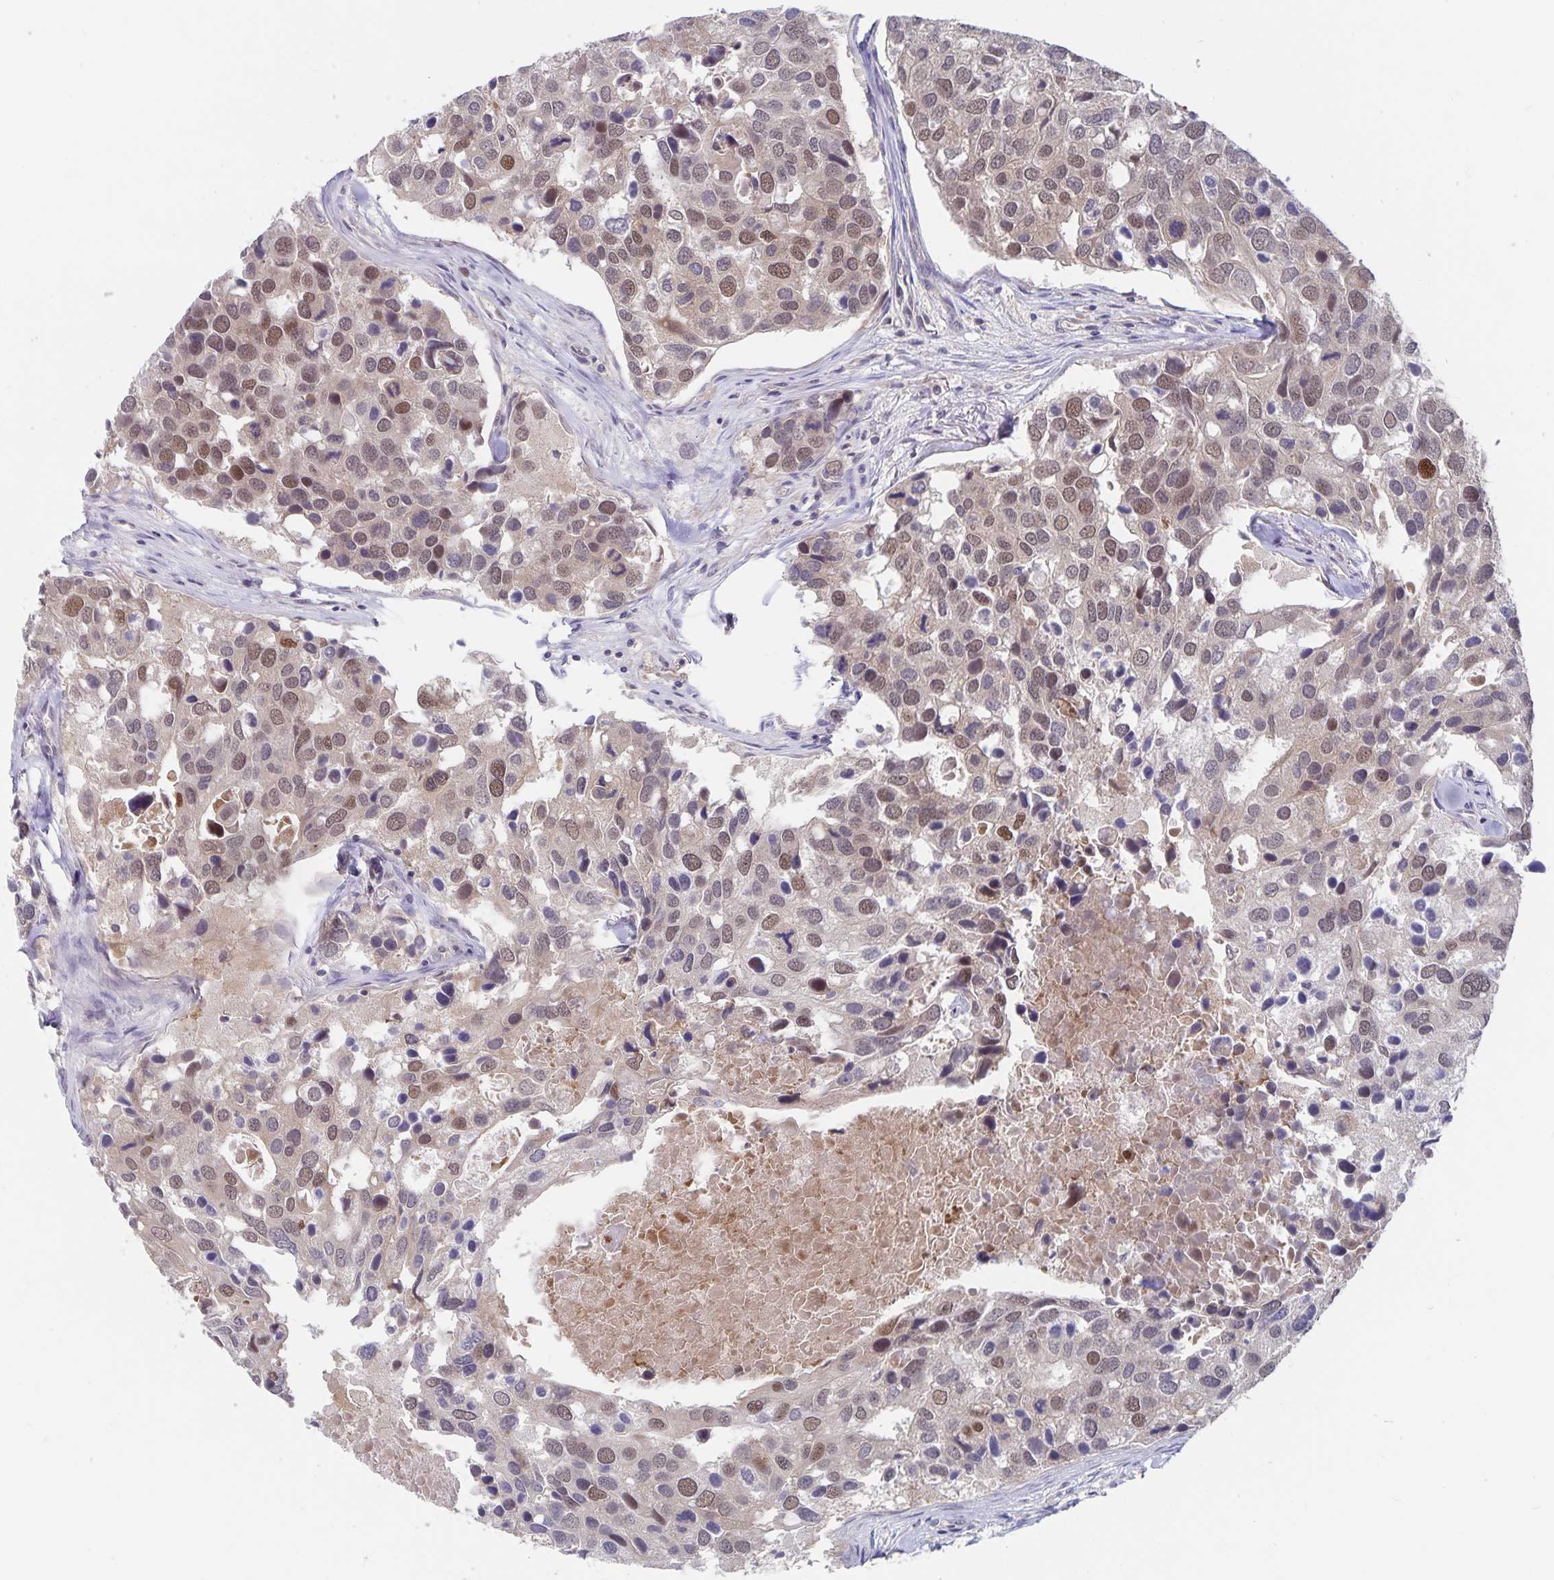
{"staining": {"intensity": "moderate", "quantity": "25%-75%", "location": "nuclear"}, "tissue": "breast cancer", "cell_type": "Tumor cells", "image_type": "cancer", "snomed": [{"axis": "morphology", "description": "Duct carcinoma"}, {"axis": "topography", "description": "Breast"}], "caption": "Immunohistochemistry of breast cancer displays medium levels of moderate nuclear staining in about 25%-75% of tumor cells.", "gene": "BAG6", "patient": {"sex": "female", "age": 83}}